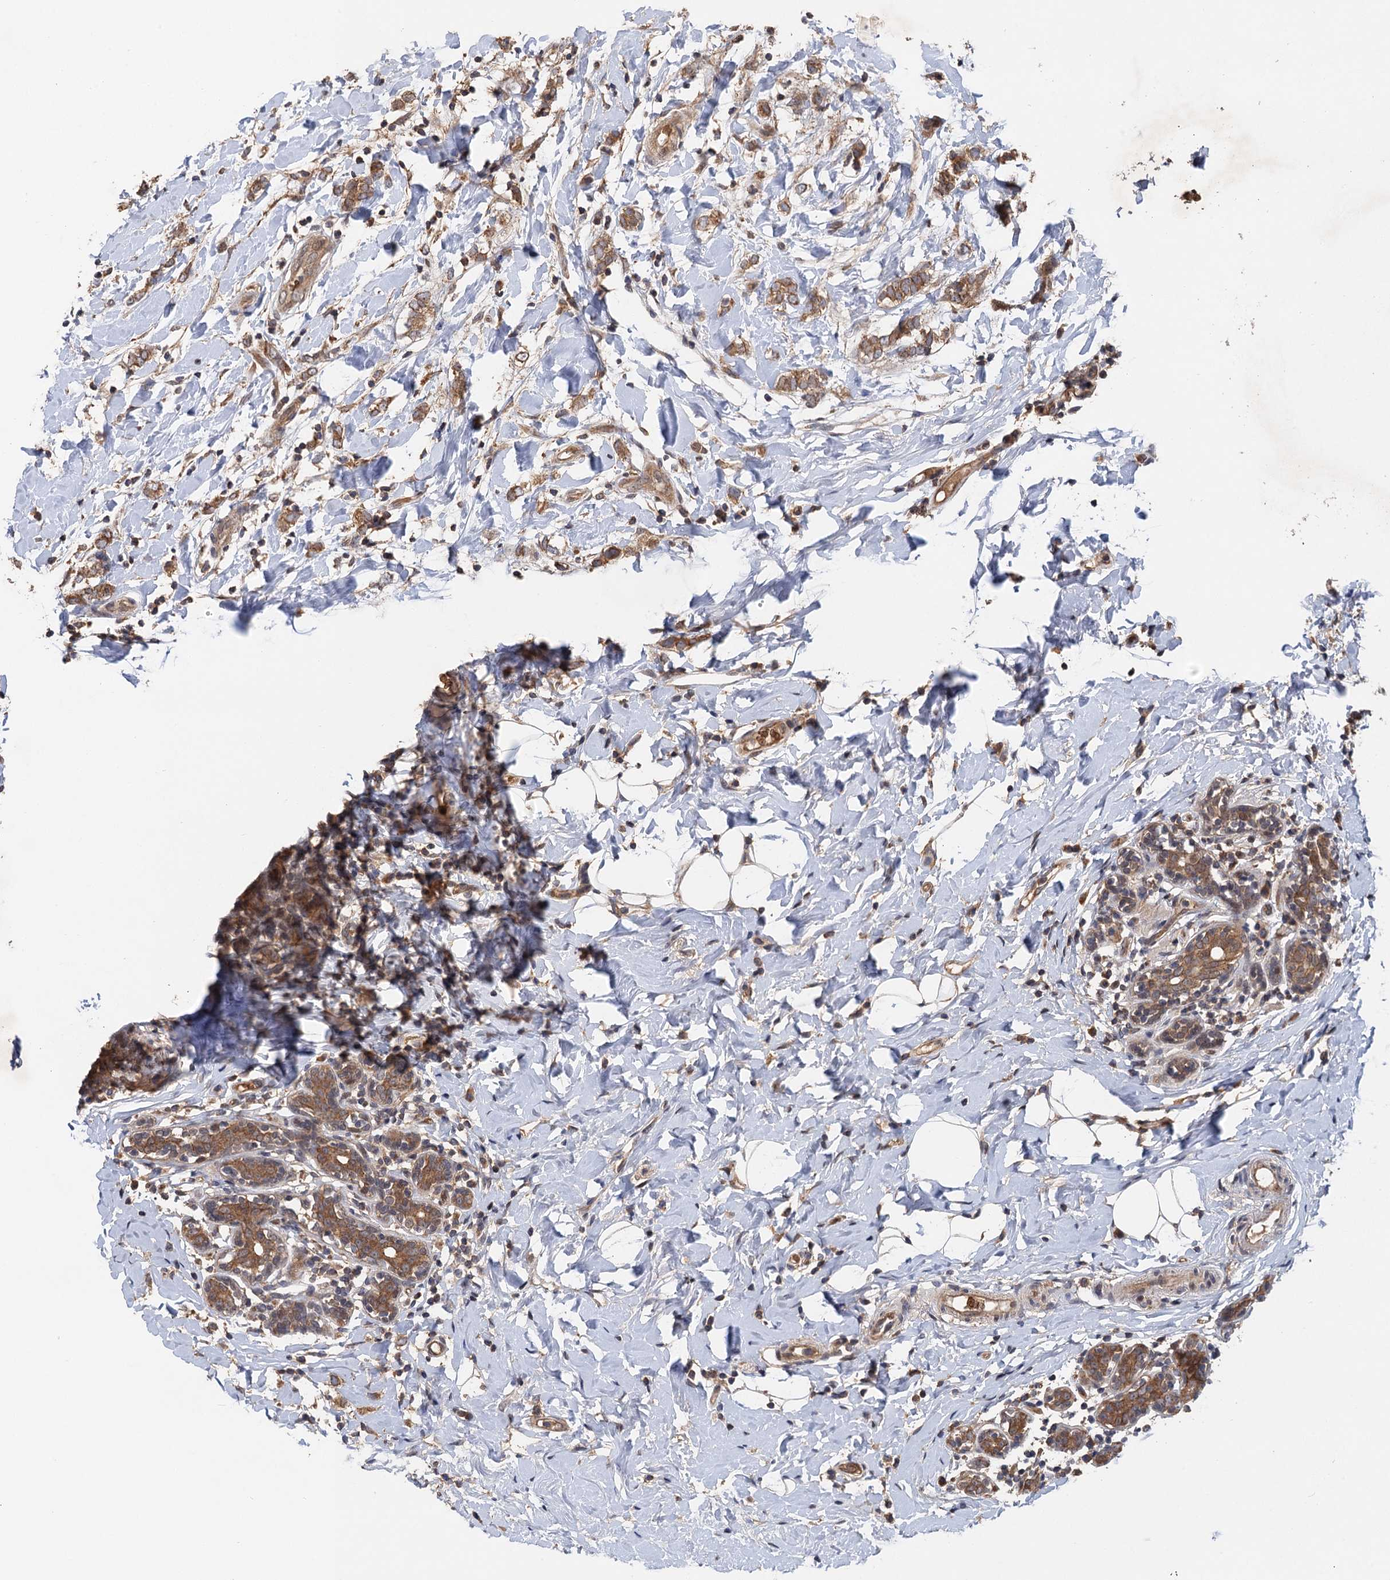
{"staining": {"intensity": "moderate", "quantity": ">75%", "location": "cytoplasmic/membranous"}, "tissue": "breast cancer", "cell_type": "Tumor cells", "image_type": "cancer", "snomed": [{"axis": "morphology", "description": "Normal tissue, NOS"}, {"axis": "morphology", "description": "Lobular carcinoma"}, {"axis": "topography", "description": "Breast"}], "caption": "Protein analysis of breast cancer (lobular carcinoma) tissue shows moderate cytoplasmic/membranous staining in approximately >75% of tumor cells.", "gene": "SNX32", "patient": {"sex": "female", "age": 47}}